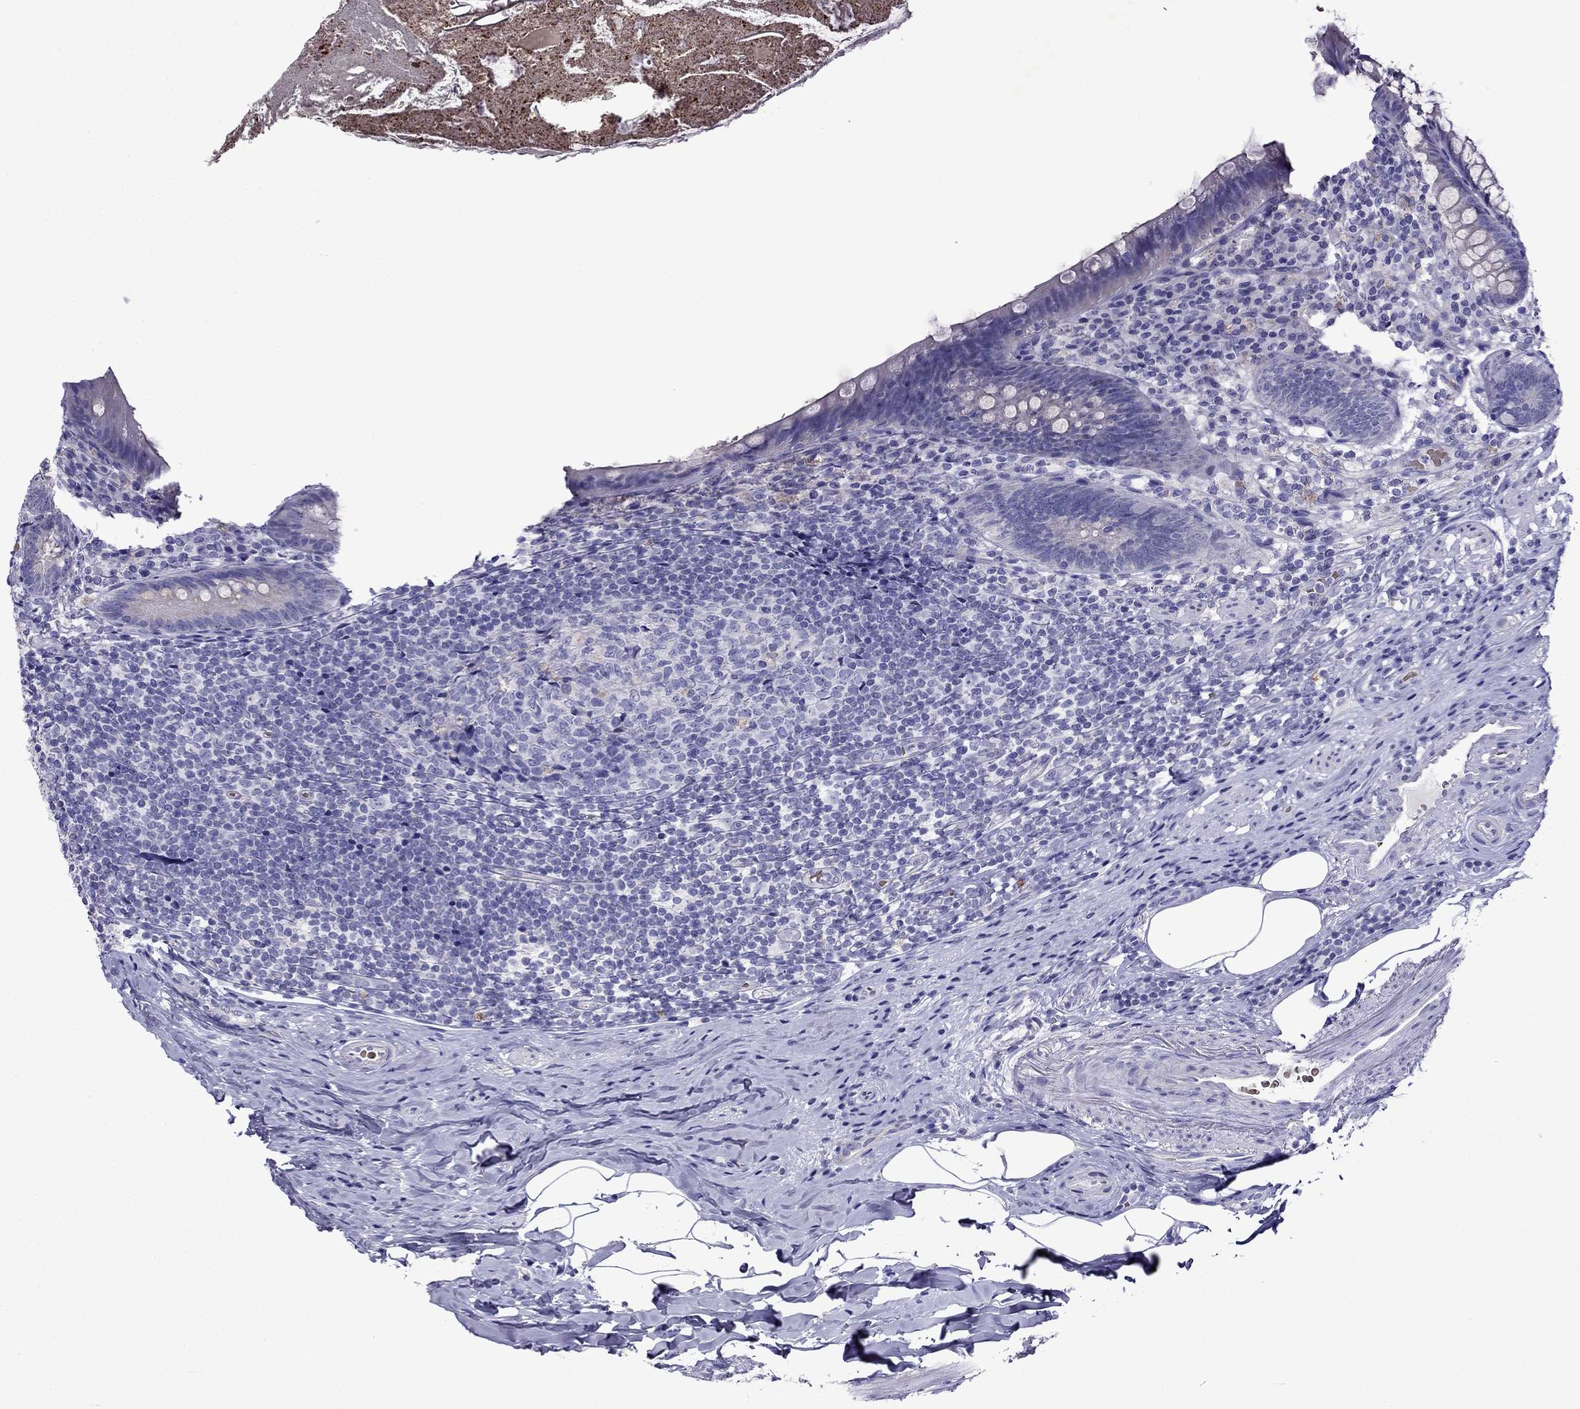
{"staining": {"intensity": "negative", "quantity": "none", "location": "none"}, "tissue": "appendix", "cell_type": "Glandular cells", "image_type": "normal", "snomed": [{"axis": "morphology", "description": "Normal tissue, NOS"}, {"axis": "topography", "description": "Appendix"}], "caption": "Glandular cells are negative for protein expression in normal human appendix. (IHC, brightfield microscopy, high magnification).", "gene": "TDRD1", "patient": {"sex": "male", "age": 47}}